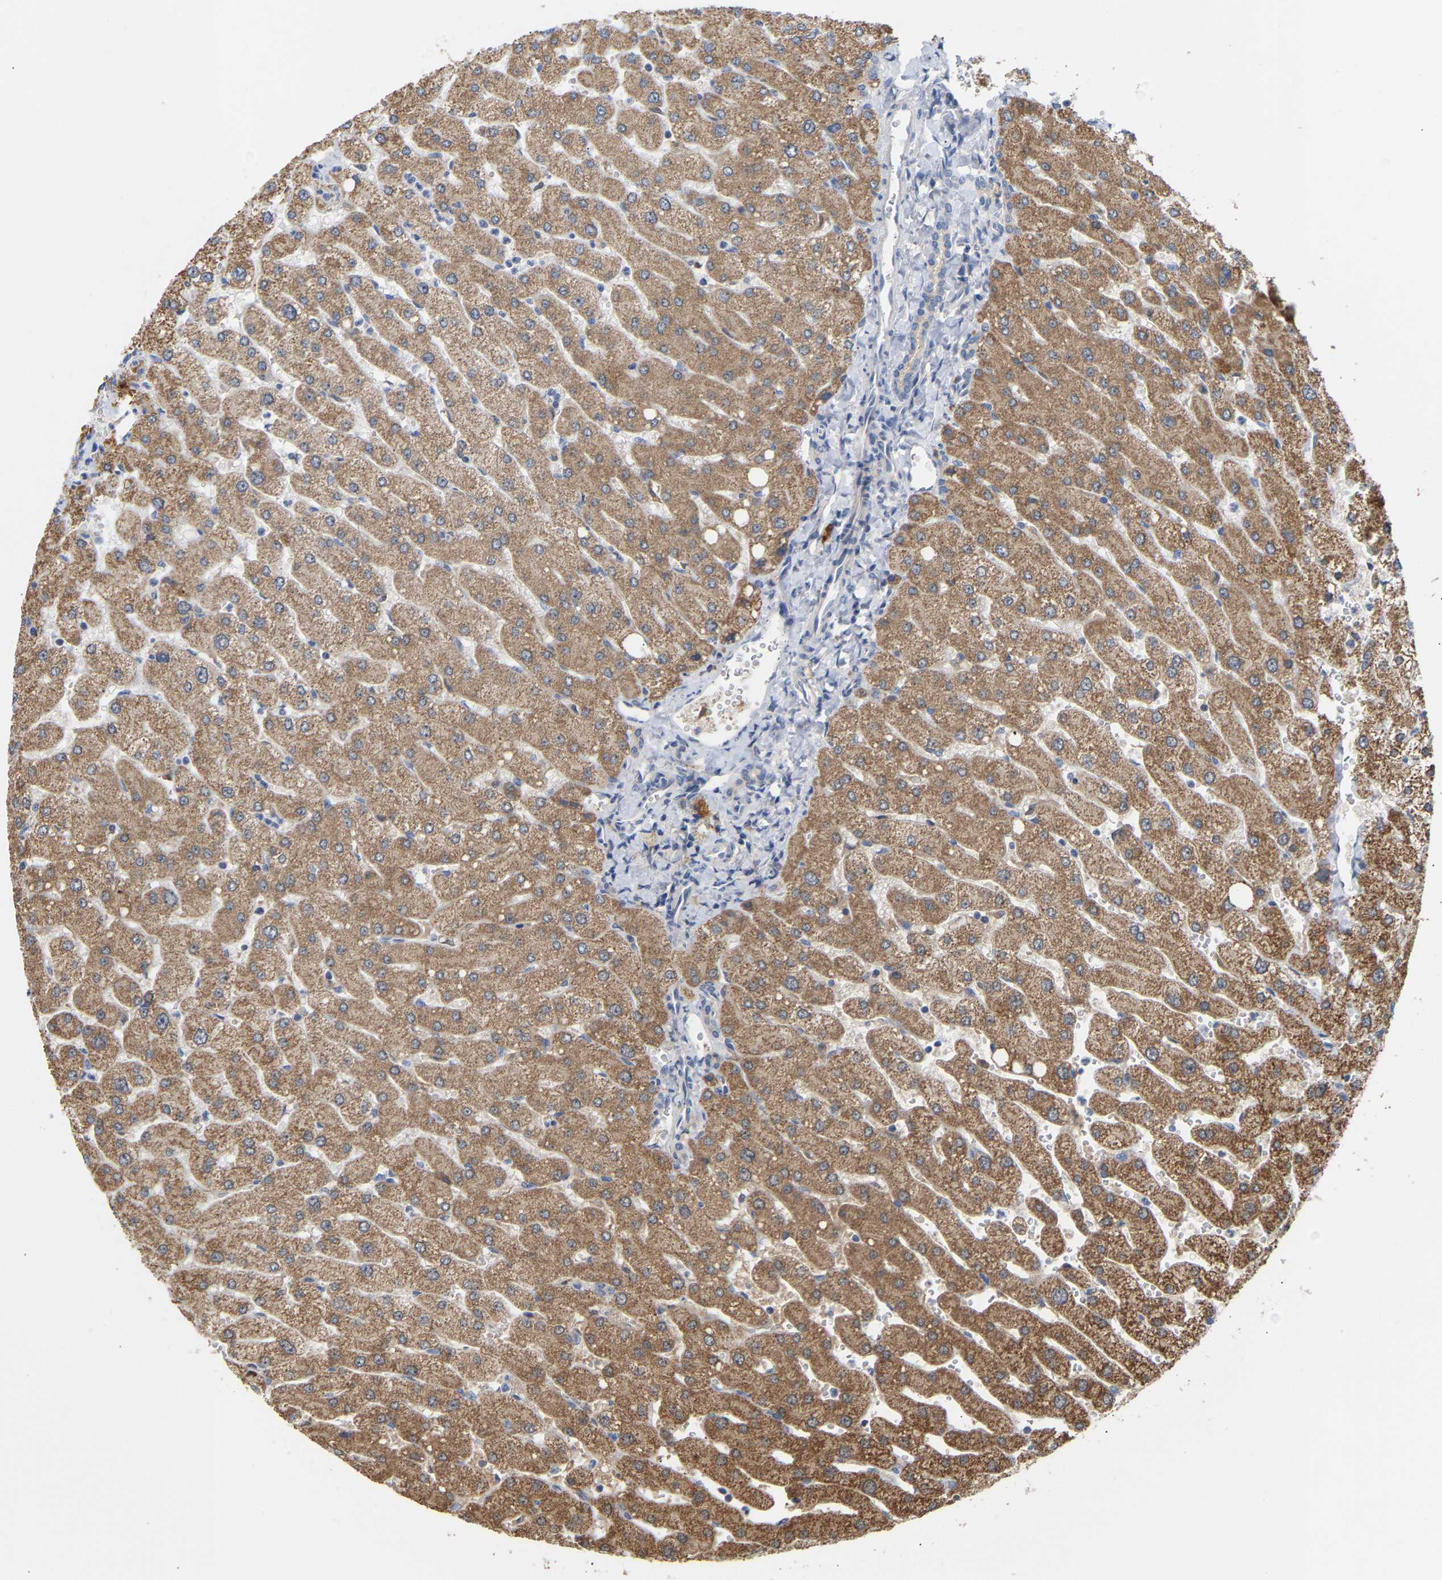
{"staining": {"intensity": "weak", "quantity": "<25%", "location": "cytoplasmic/membranous"}, "tissue": "liver", "cell_type": "Cholangiocytes", "image_type": "normal", "snomed": [{"axis": "morphology", "description": "Normal tissue, NOS"}, {"axis": "topography", "description": "Liver"}], "caption": "Immunohistochemistry micrograph of normal liver: human liver stained with DAB exhibits no significant protein staining in cholangiocytes.", "gene": "TPMT", "patient": {"sex": "male", "age": 55}}